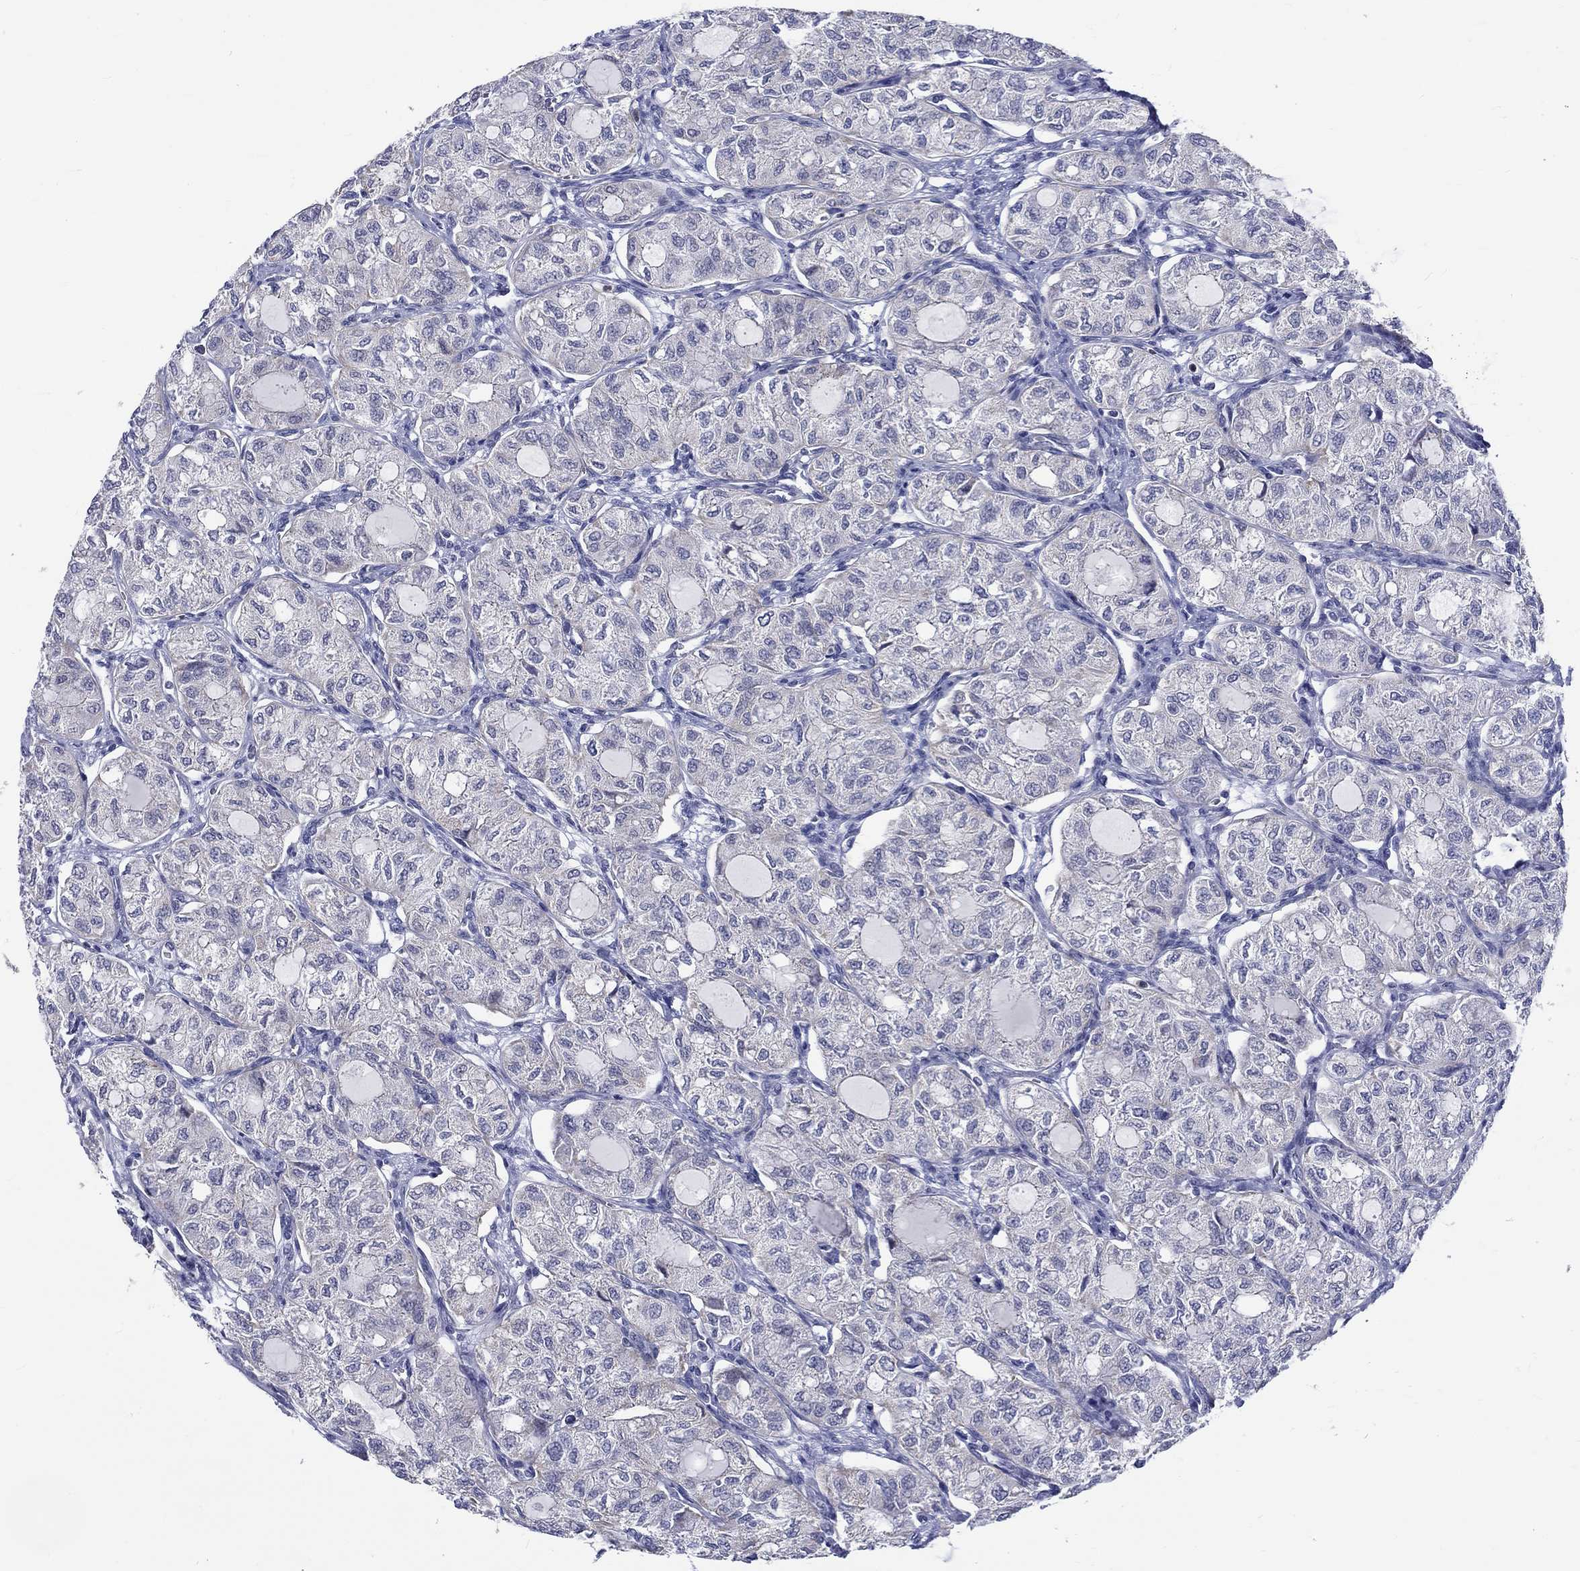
{"staining": {"intensity": "negative", "quantity": "none", "location": "none"}, "tissue": "thyroid cancer", "cell_type": "Tumor cells", "image_type": "cancer", "snomed": [{"axis": "morphology", "description": "Follicular adenoma carcinoma, NOS"}, {"axis": "topography", "description": "Thyroid gland"}], "caption": "IHC histopathology image of neoplastic tissue: follicular adenoma carcinoma (thyroid) stained with DAB (3,3'-diaminobenzidine) demonstrates no significant protein positivity in tumor cells. The staining was performed using DAB to visualize the protein expression in brown, while the nuclei were stained in blue with hematoxylin (Magnification: 20x).", "gene": "ST6GALNAC1", "patient": {"sex": "male", "age": 75}}